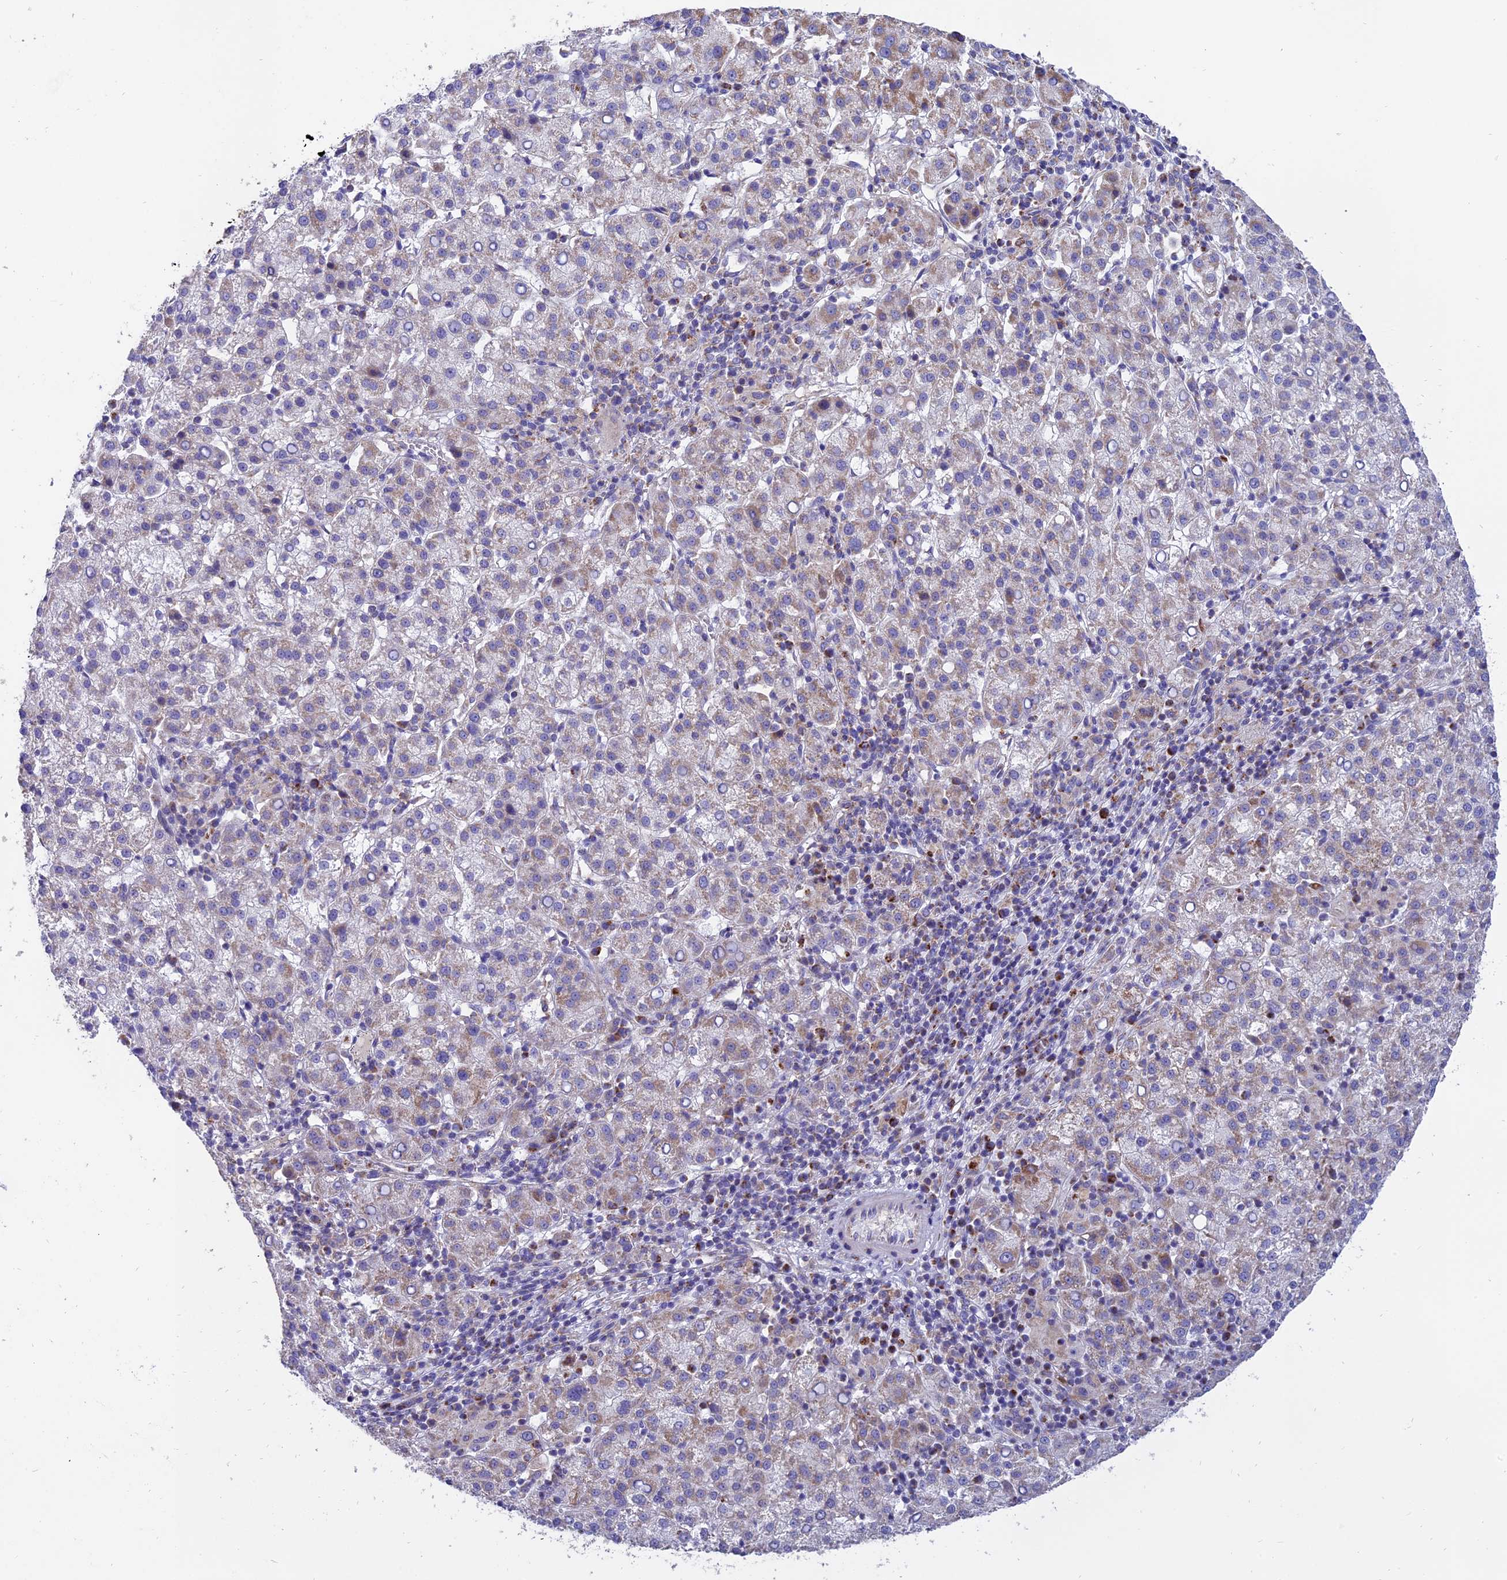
{"staining": {"intensity": "weak", "quantity": "25%-75%", "location": "cytoplasmic/membranous"}, "tissue": "liver cancer", "cell_type": "Tumor cells", "image_type": "cancer", "snomed": [{"axis": "morphology", "description": "Carcinoma, Hepatocellular, NOS"}, {"axis": "topography", "description": "Liver"}], "caption": "Immunohistochemistry (IHC) (DAB) staining of human liver cancer shows weak cytoplasmic/membranous protein positivity in about 25%-75% of tumor cells.", "gene": "MRPS34", "patient": {"sex": "female", "age": 58}}